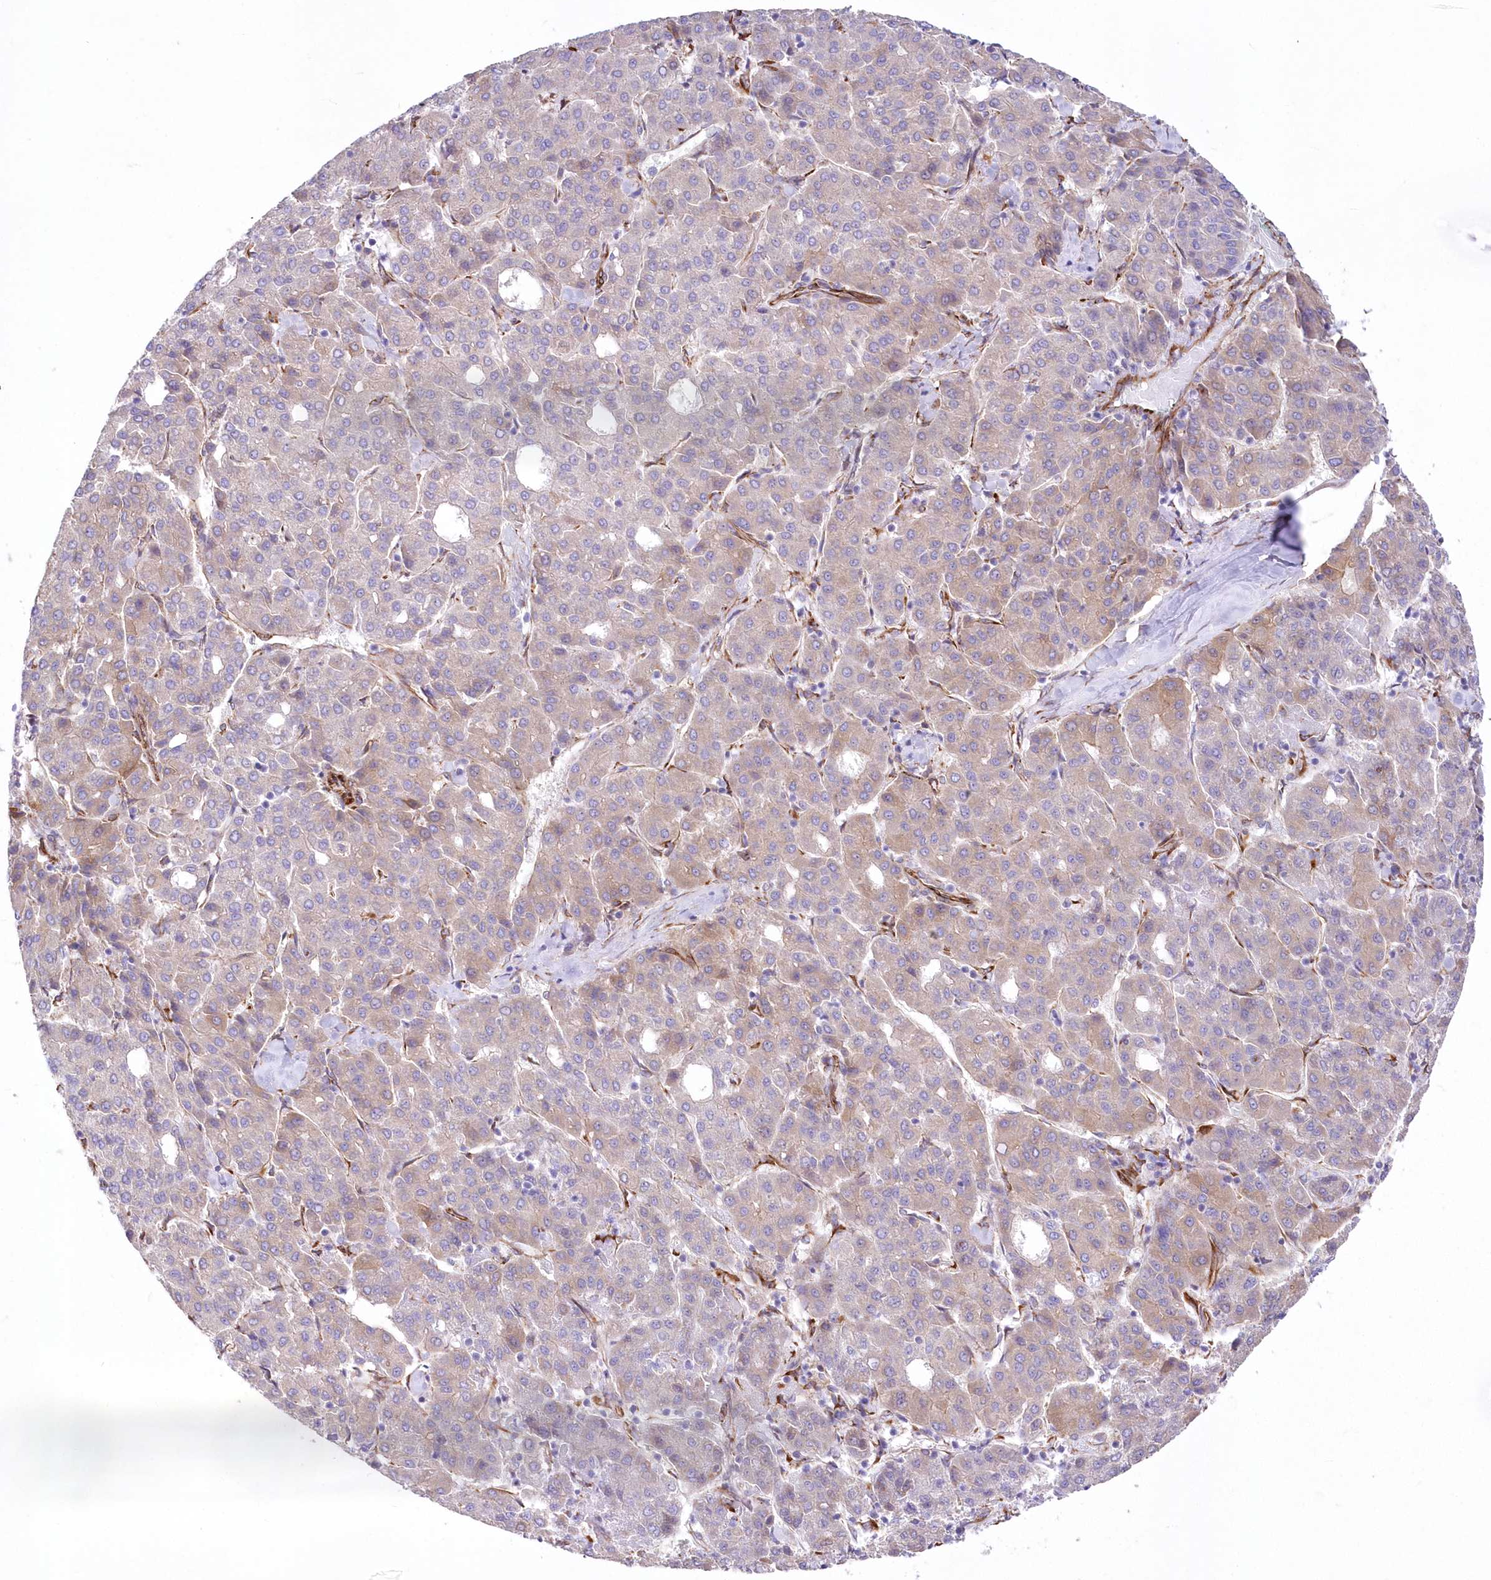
{"staining": {"intensity": "weak", "quantity": "<25%", "location": "cytoplasmic/membranous"}, "tissue": "liver cancer", "cell_type": "Tumor cells", "image_type": "cancer", "snomed": [{"axis": "morphology", "description": "Carcinoma, Hepatocellular, NOS"}, {"axis": "topography", "description": "Liver"}], "caption": "Immunohistochemistry (IHC) micrograph of human liver hepatocellular carcinoma stained for a protein (brown), which demonstrates no staining in tumor cells.", "gene": "YTHDC2", "patient": {"sex": "male", "age": 65}}